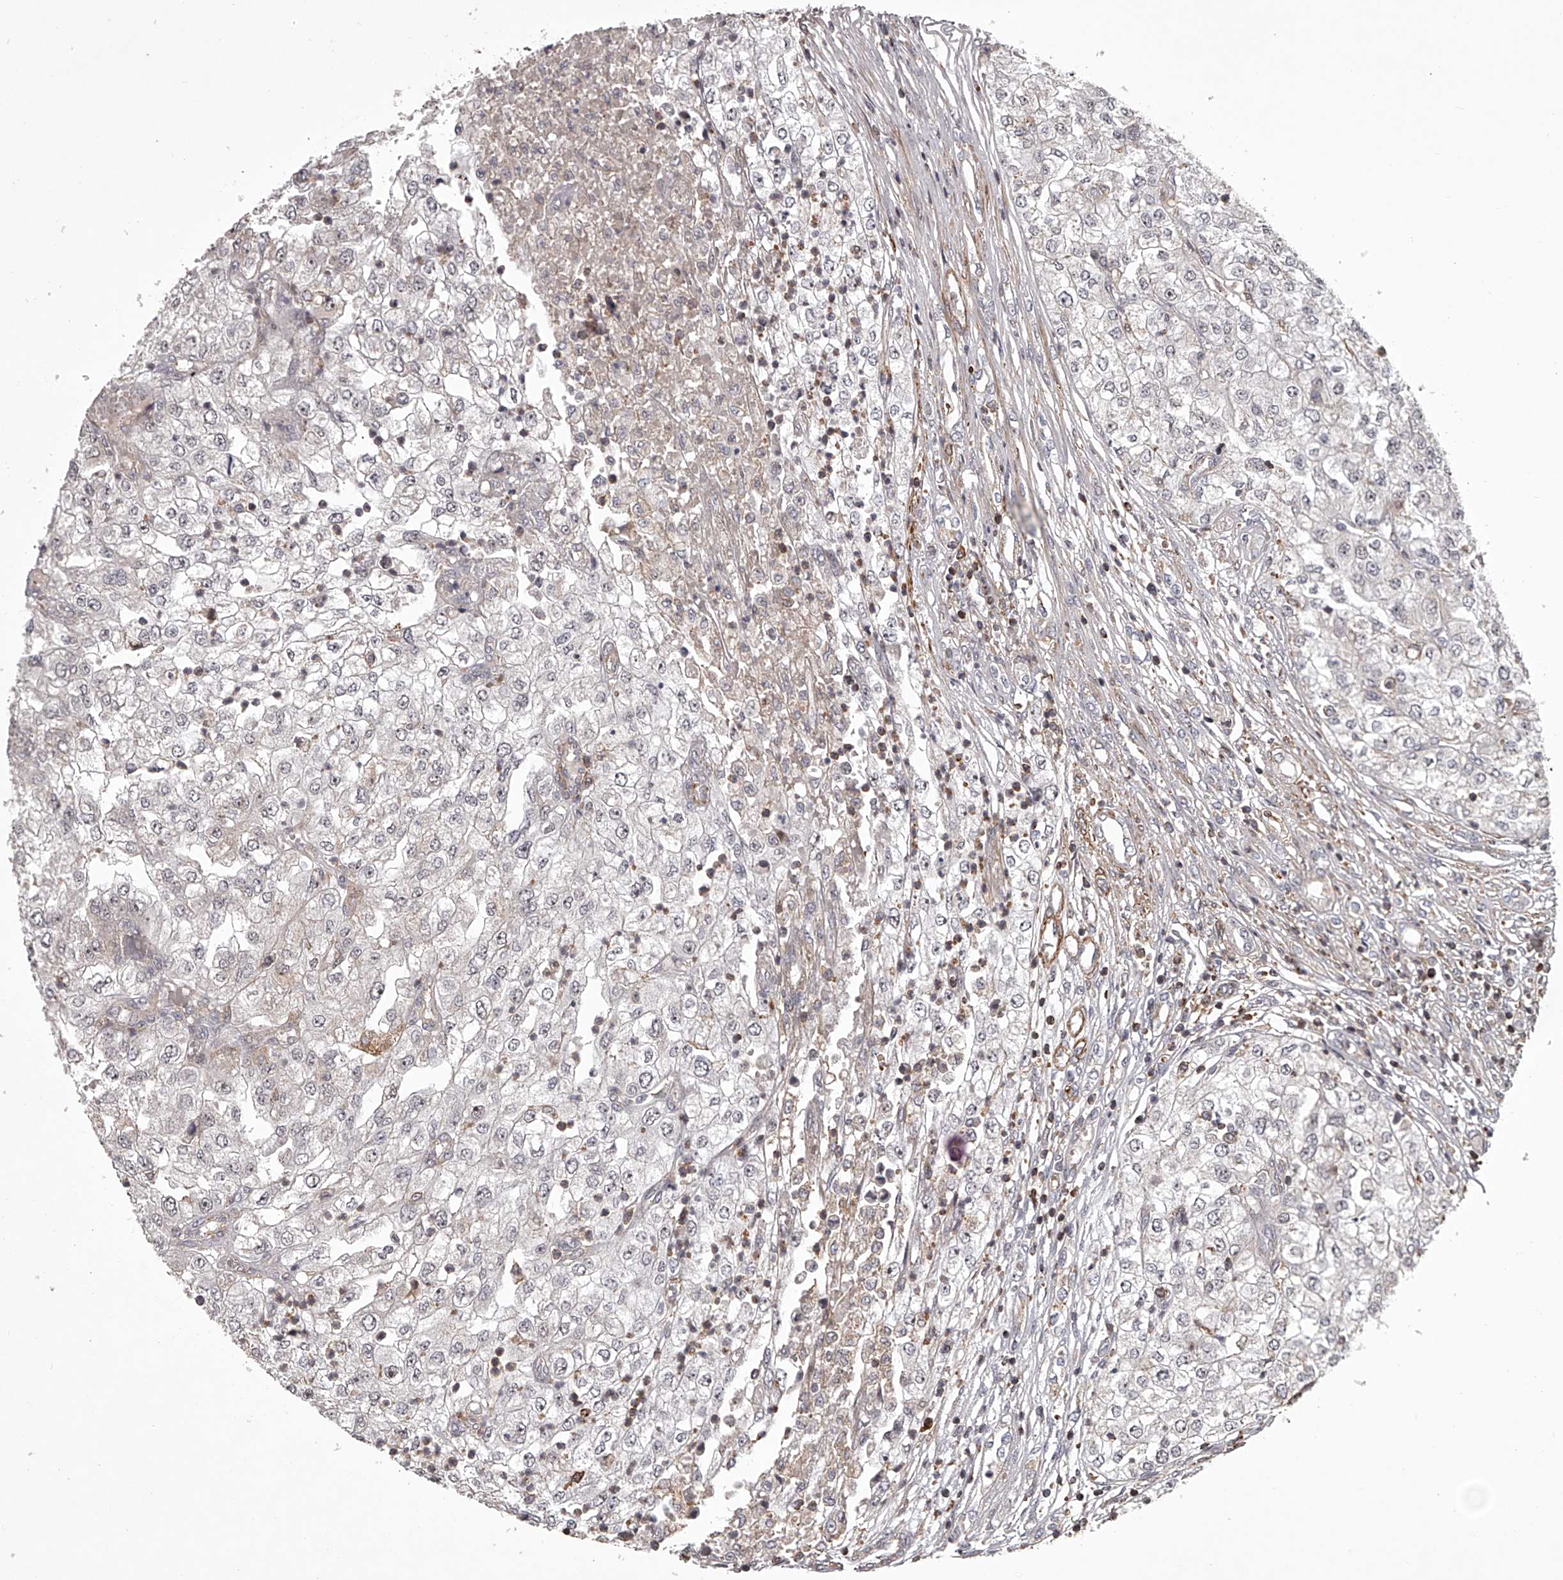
{"staining": {"intensity": "negative", "quantity": "none", "location": "none"}, "tissue": "renal cancer", "cell_type": "Tumor cells", "image_type": "cancer", "snomed": [{"axis": "morphology", "description": "Adenocarcinoma, NOS"}, {"axis": "topography", "description": "Kidney"}], "caption": "The photomicrograph exhibits no staining of tumor cells in renal adenocarcinoma.", "gene": "RRP36", "patient": {"sex": "female", "age": 54}}